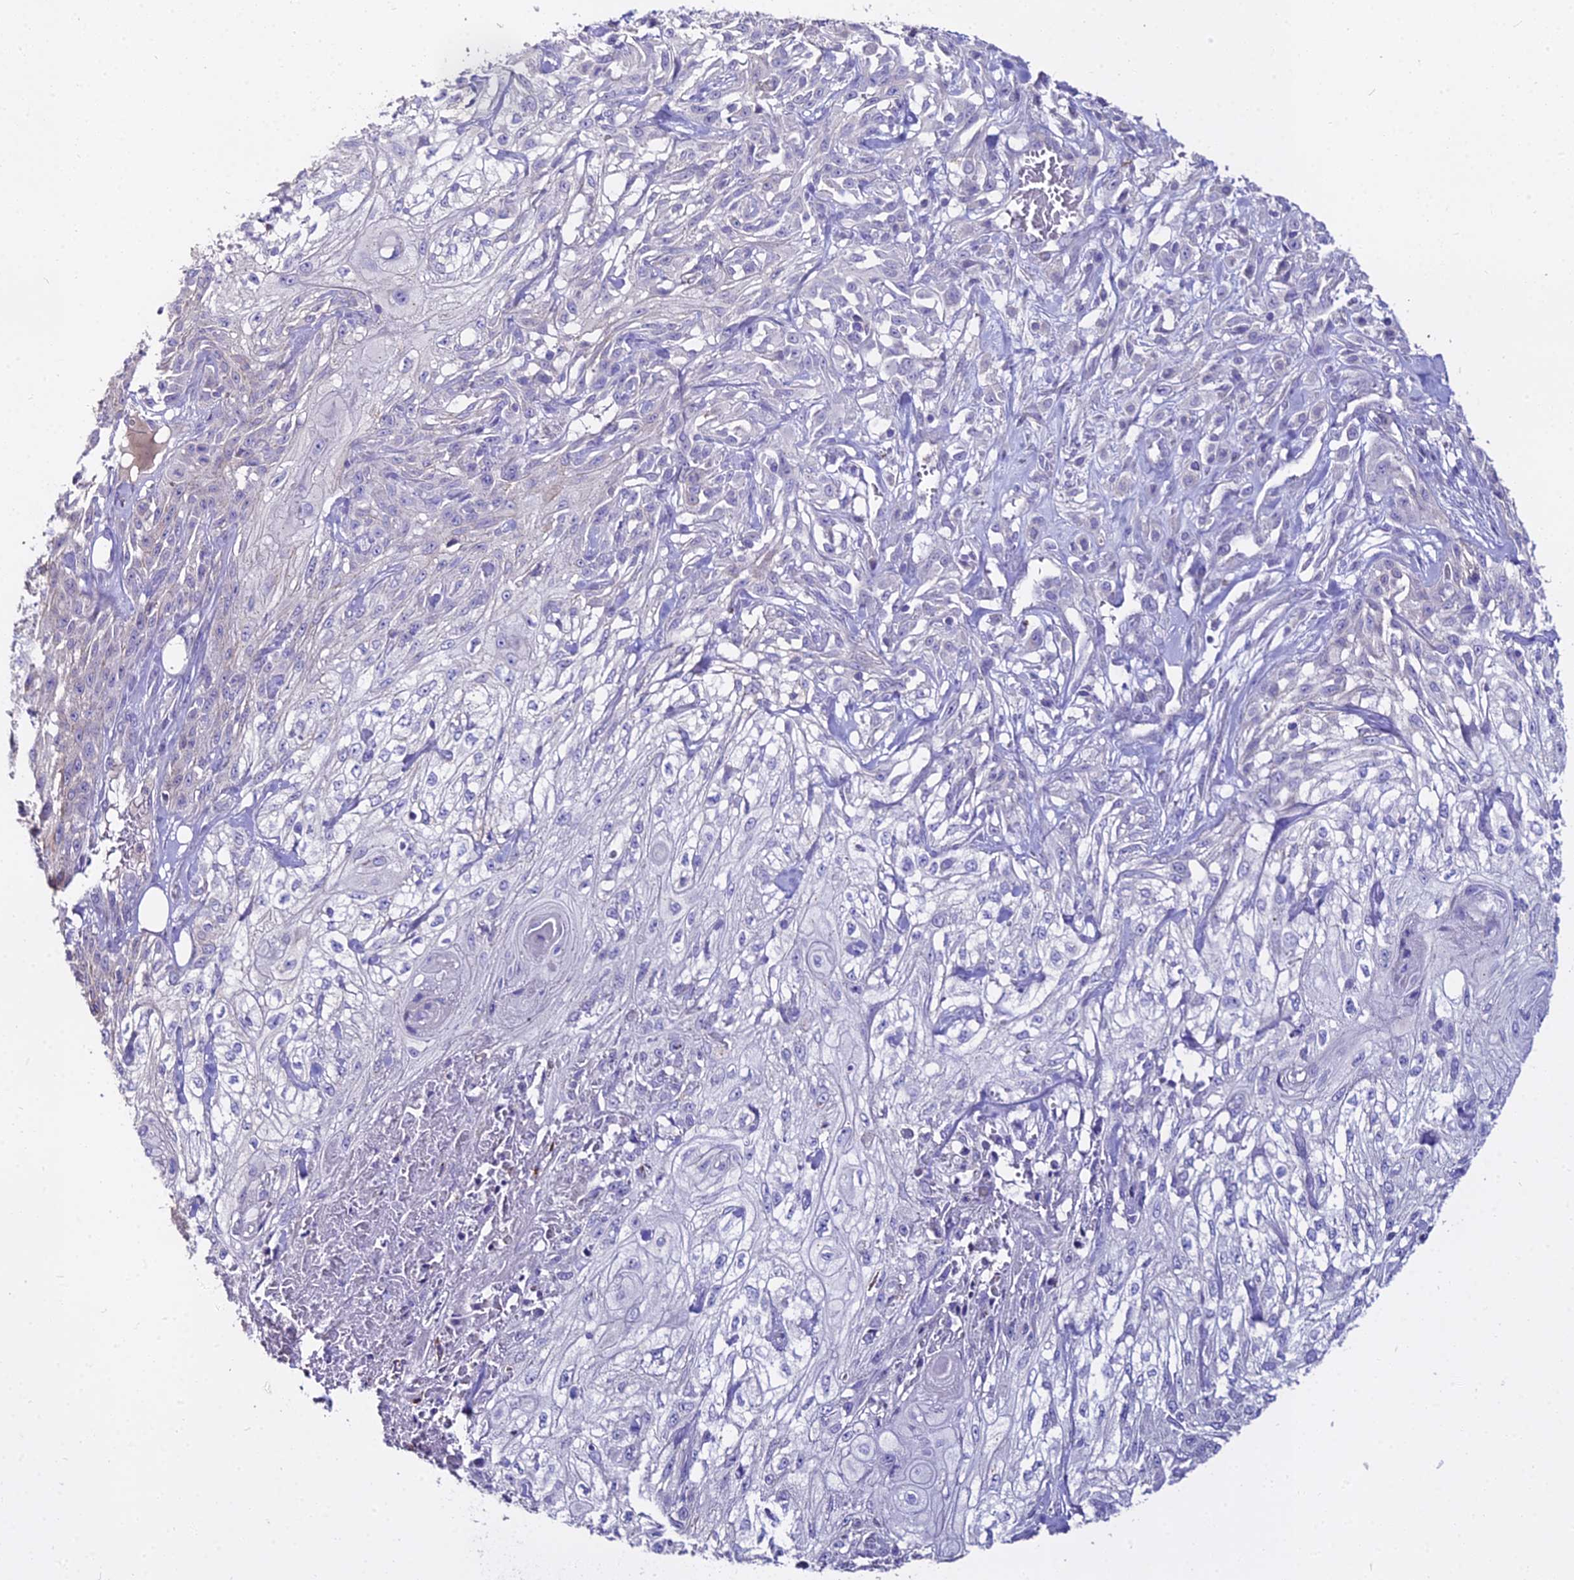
{"staining": {"intensity": "negative", "quantity": "none", "location": "none"}, "tissue": "skin cancer", "cell_type": "Tumor cells", "image_type": "cancer", "snomed": [{"axis": "morphology", "description": "Squamous cell carcinoma, NOS"}, {"axis": "morphology", "description": "Squamous cell carcinoma, metastatic, NOS"}, {"axis": "topography", "description": "Skin"}, {"axis": "topography", "description": "Lymph node"}], "caption": "Immunohistochemistry (IHC) of skin metastatic squamous cell carcinoma demonstrates no expression in tumor cells.", "gene": "GLYAT", "patient": {"sex": "male", "age": 75}}